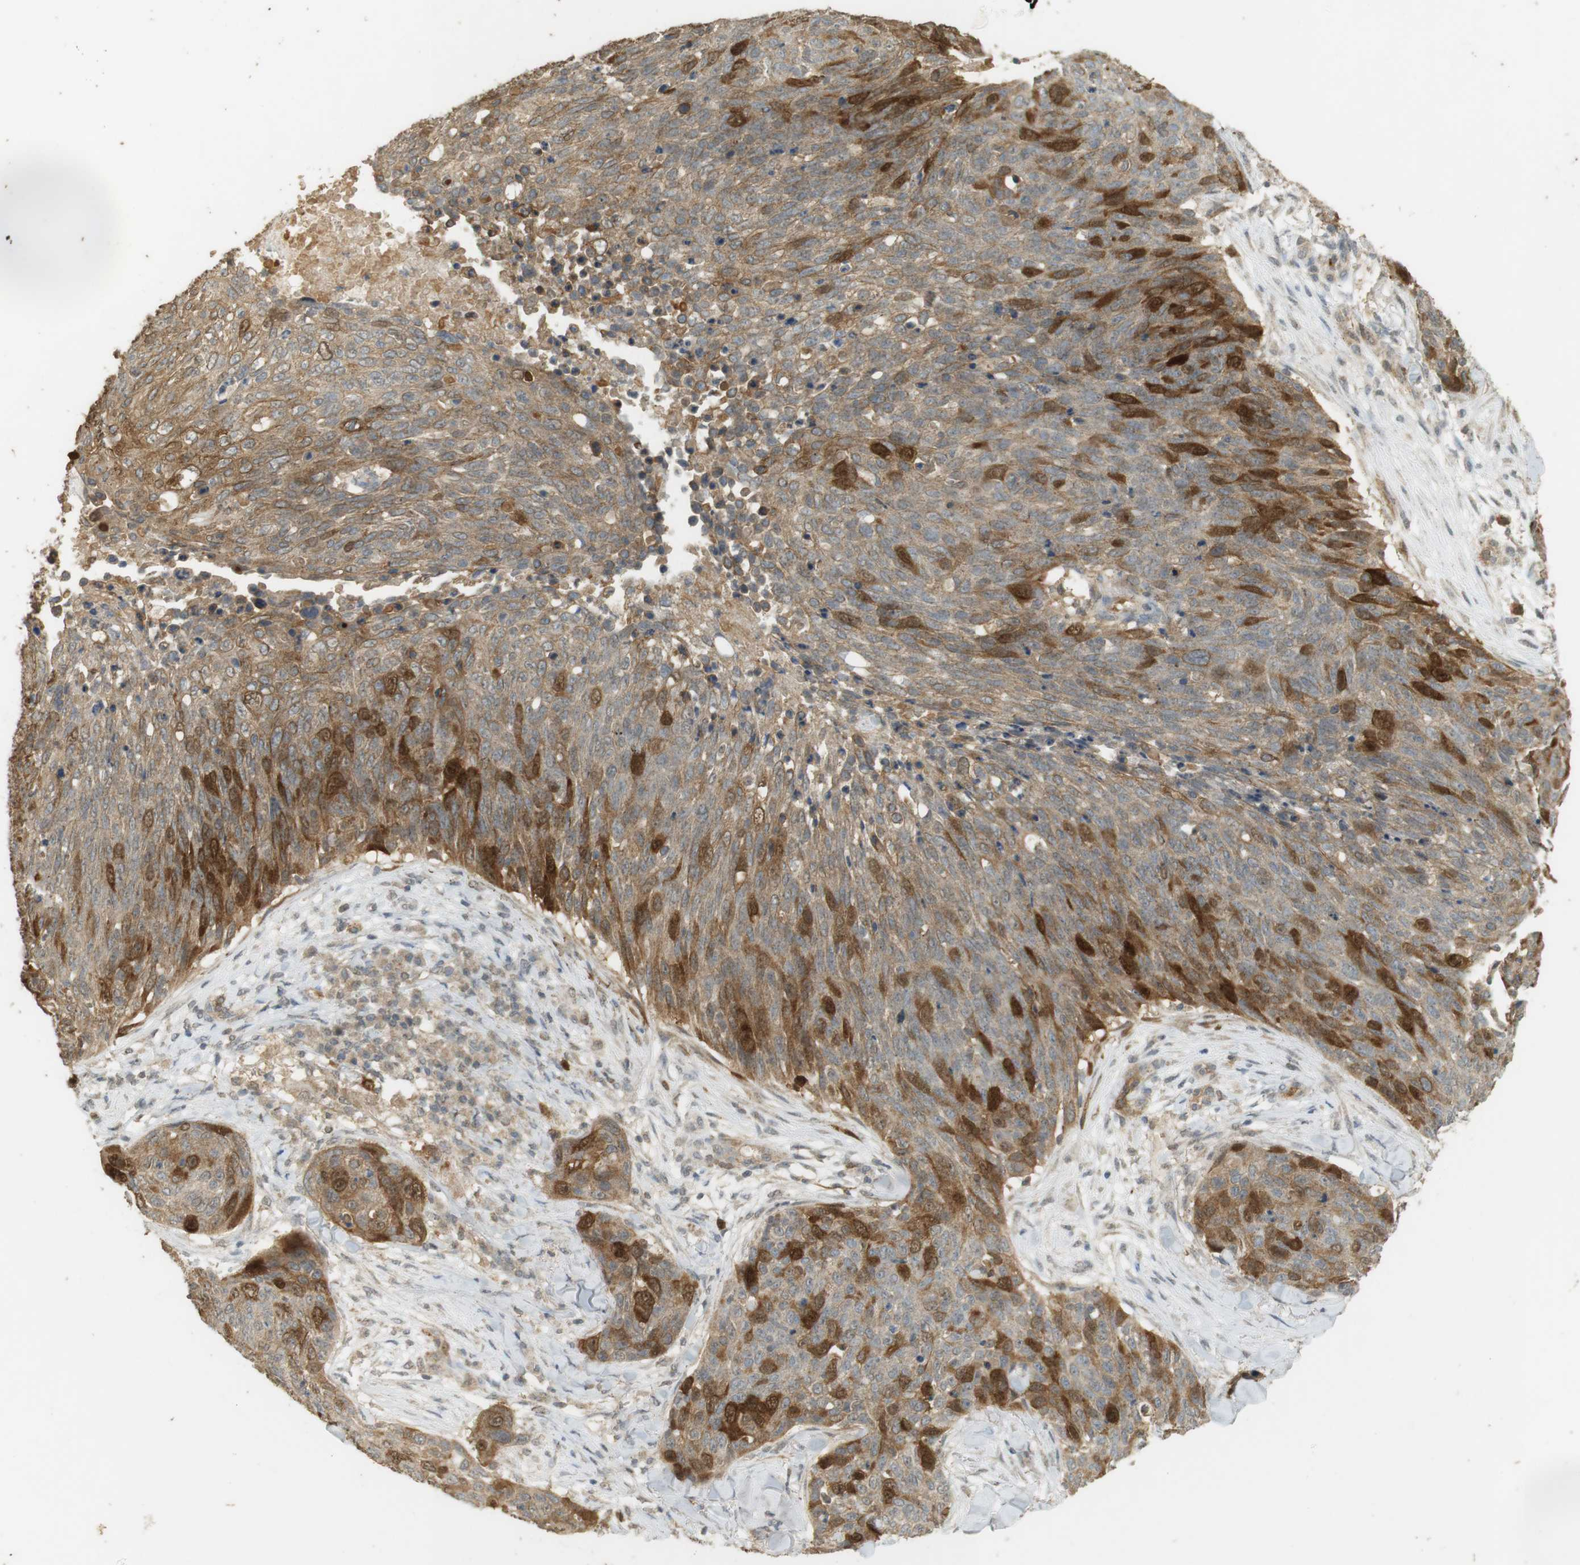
{"staining": {"intensity": "strong", "quantity": "<25%", "location": "cytoplasmic/membranous"}, "tissue": "skin cancer", "cell_type": "Tumor cells", "image_type": "cancer", "snomed": [{"axis": "morphology", "description": "Squamous cell carcinoma in situ, NOS"}, {"axis": "morphology", "description": "Squamous cell carcinoma, NOS"}, {"axis": "topography", "description": "Skin"}], "caption": "Immunohistochemistry of human skin squamous cell carcinoma in situ reveals medium levels of strong cytoplasmic/membranous positivity in approximately <25% of tumor cells.", "gene": "TTK", "patient": {"sex": "male", "age": 93}}